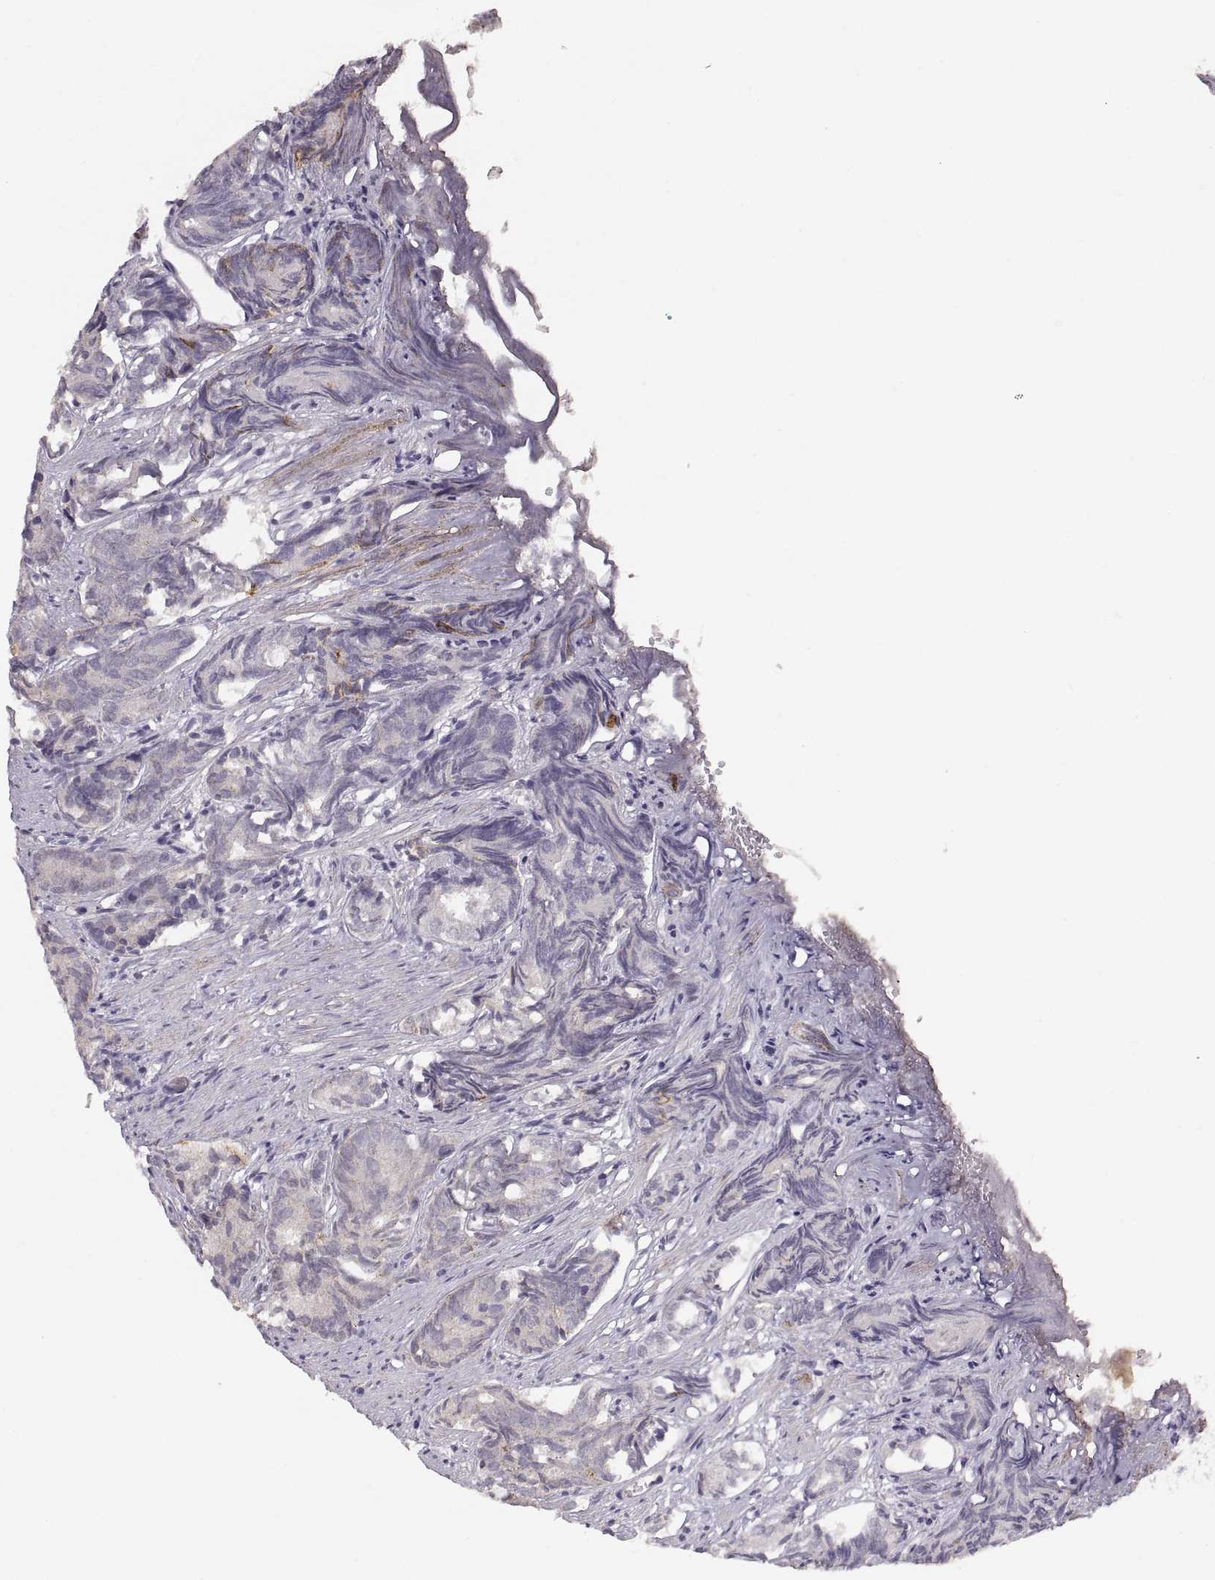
{"staining": {"intensity": "negative", "quantity": "none", "location": "none"}, "tissue": "prostate cancer", "cell_type": "Tumor cells", "image_type": "cancer", "snomed": [{"axis": "morphology", "description": "Adenocarcinoma, High grade"}, {"axis": "topography", "description": "Prostate"}], "caption": "There is no significant staining in tumor cells of adenocarcinoma (high-grade) (prostate).", "gene": "CDH2", "patient": {"sex": "male", "age": 84}}